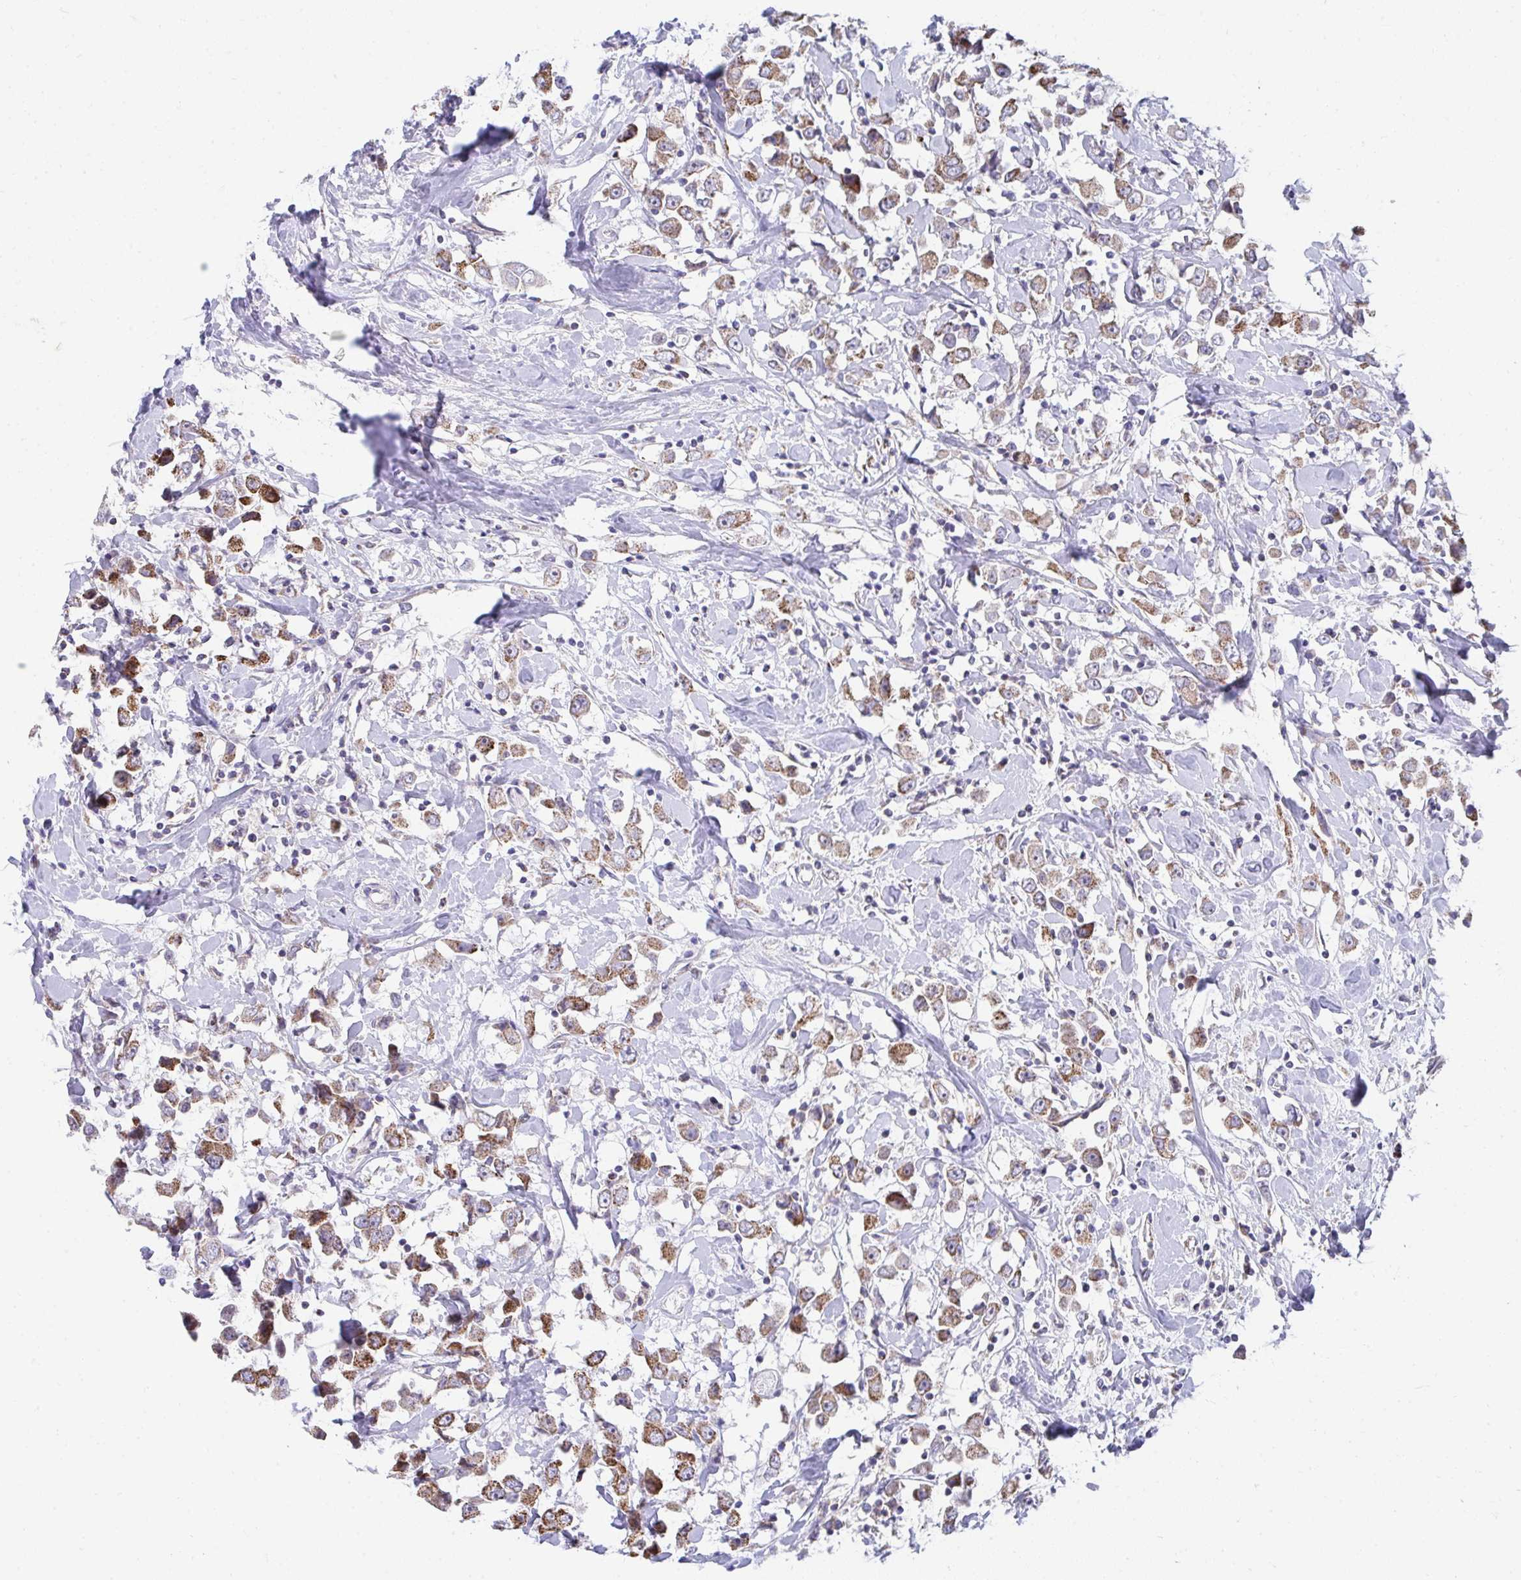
{"staining": {"intensity": "moderate", "quantity": ">75%", "location": "cytoplasmic/membranous"}, "tissue": "breast cancer", "cell_type": "Tumor cells", "image_type": "cancer", "snomed": [{"axis": "morphology", "description": "Duct carcinoma"}, {"axis": "topography", "description": "Breast"}], "caption": "Protein analysis of breast cancer (invasive ductal carcinoma) tissue demonstrates moderate cytoplasmic/membranous expression in about >75% of tumor cells.", "gene": "PRRG3", "patient": {"sex": "female", "age": 61}}